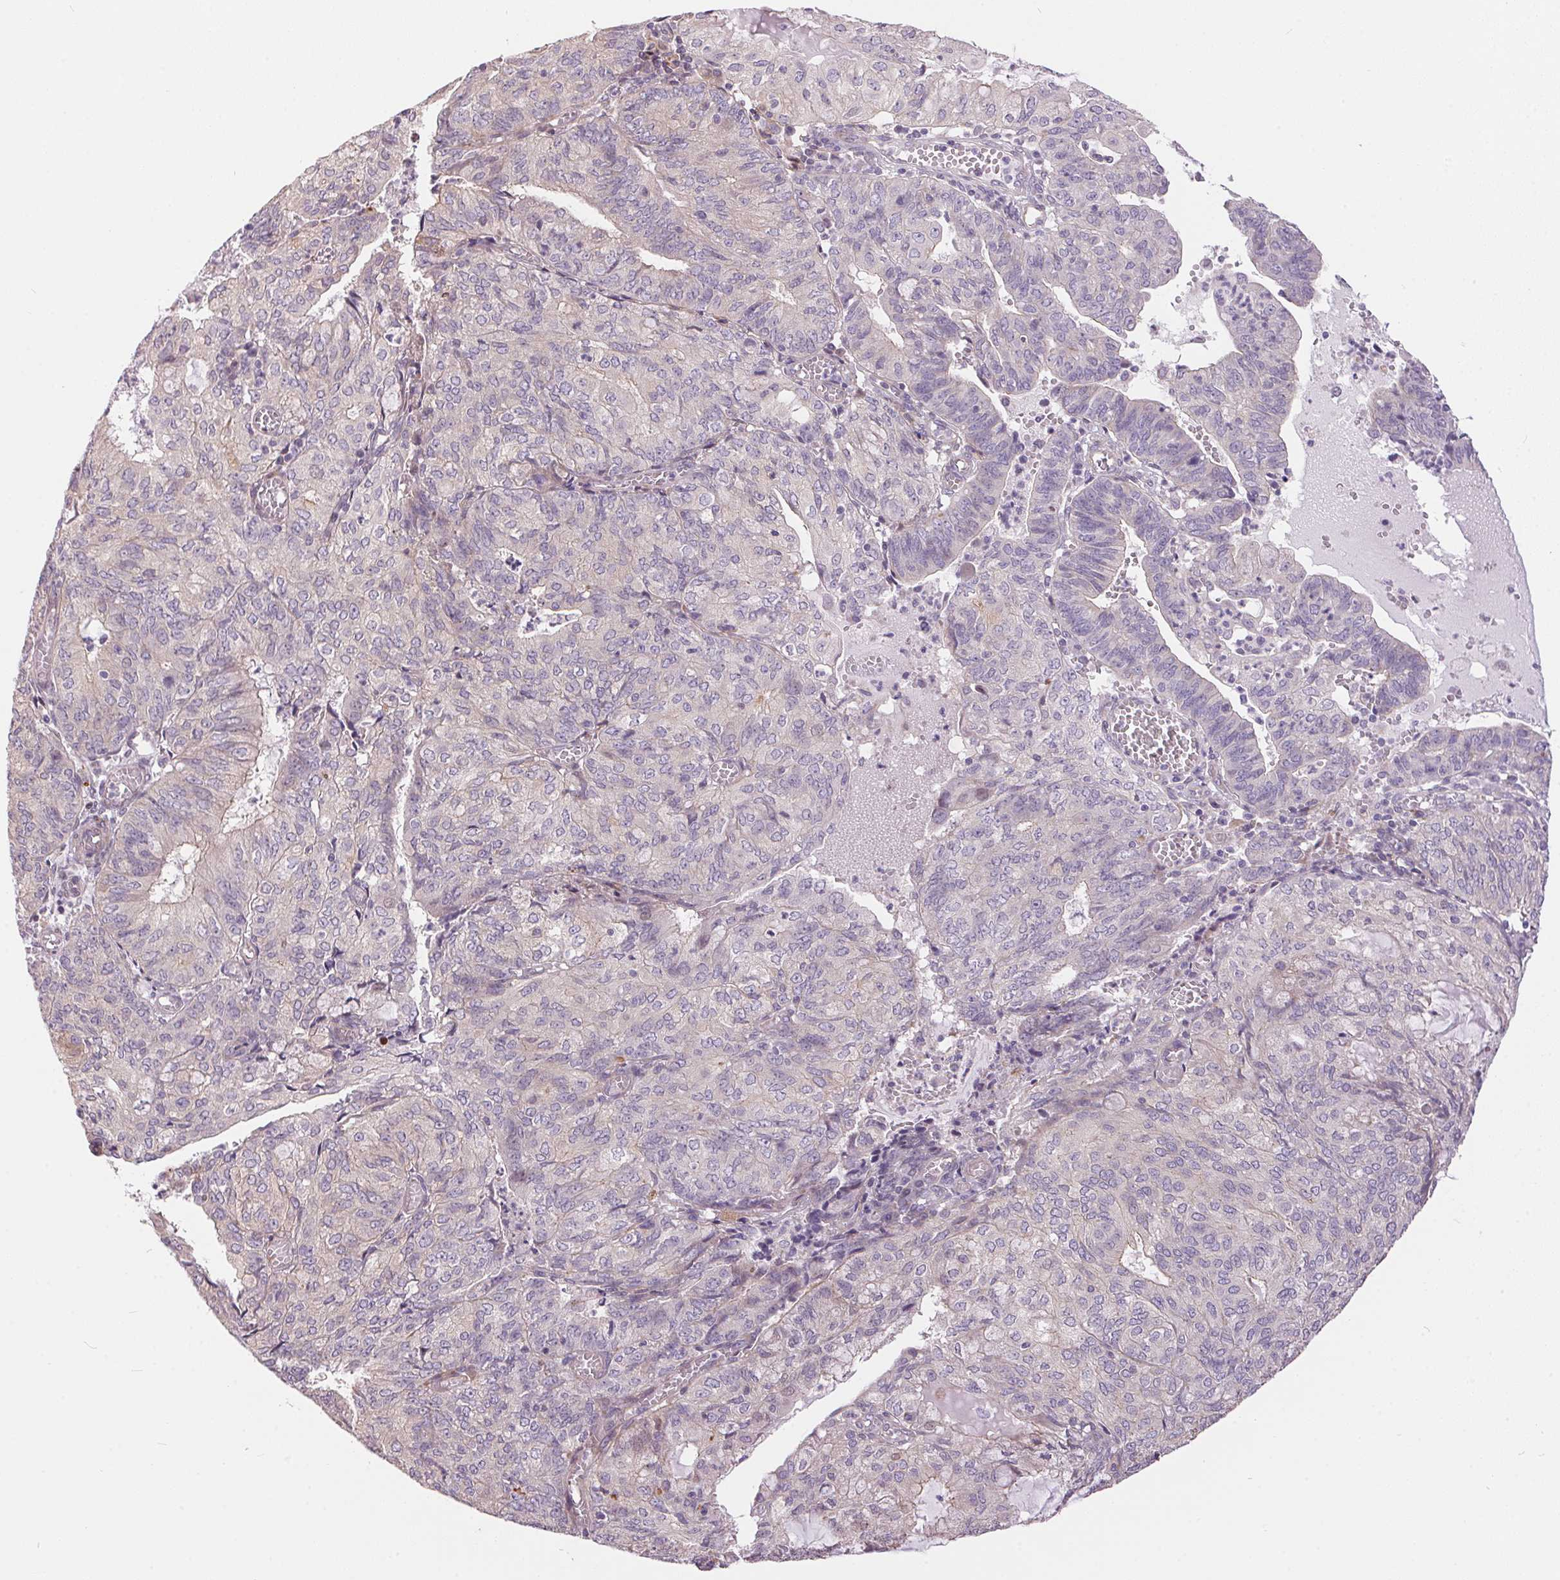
{"staining": {"intensity": "negative", "quantity": "none", "location": "none"}, "tissue": "endometrial cancer", "cell_type": "Tumor cells", "image_type": "cancer", "snomed": [{"axis": "morphology", "description": "Adenocarcinoma, NOS"}, {"axis": "topography", "description": "Endometrium"}], "caption": "Immunohistochemical staining of adenocarcinoma (endometrial) shows no significant positivity in tumor cells.", "gene": "UNC13B", "patient": {"sex": "female", "age": 82}}